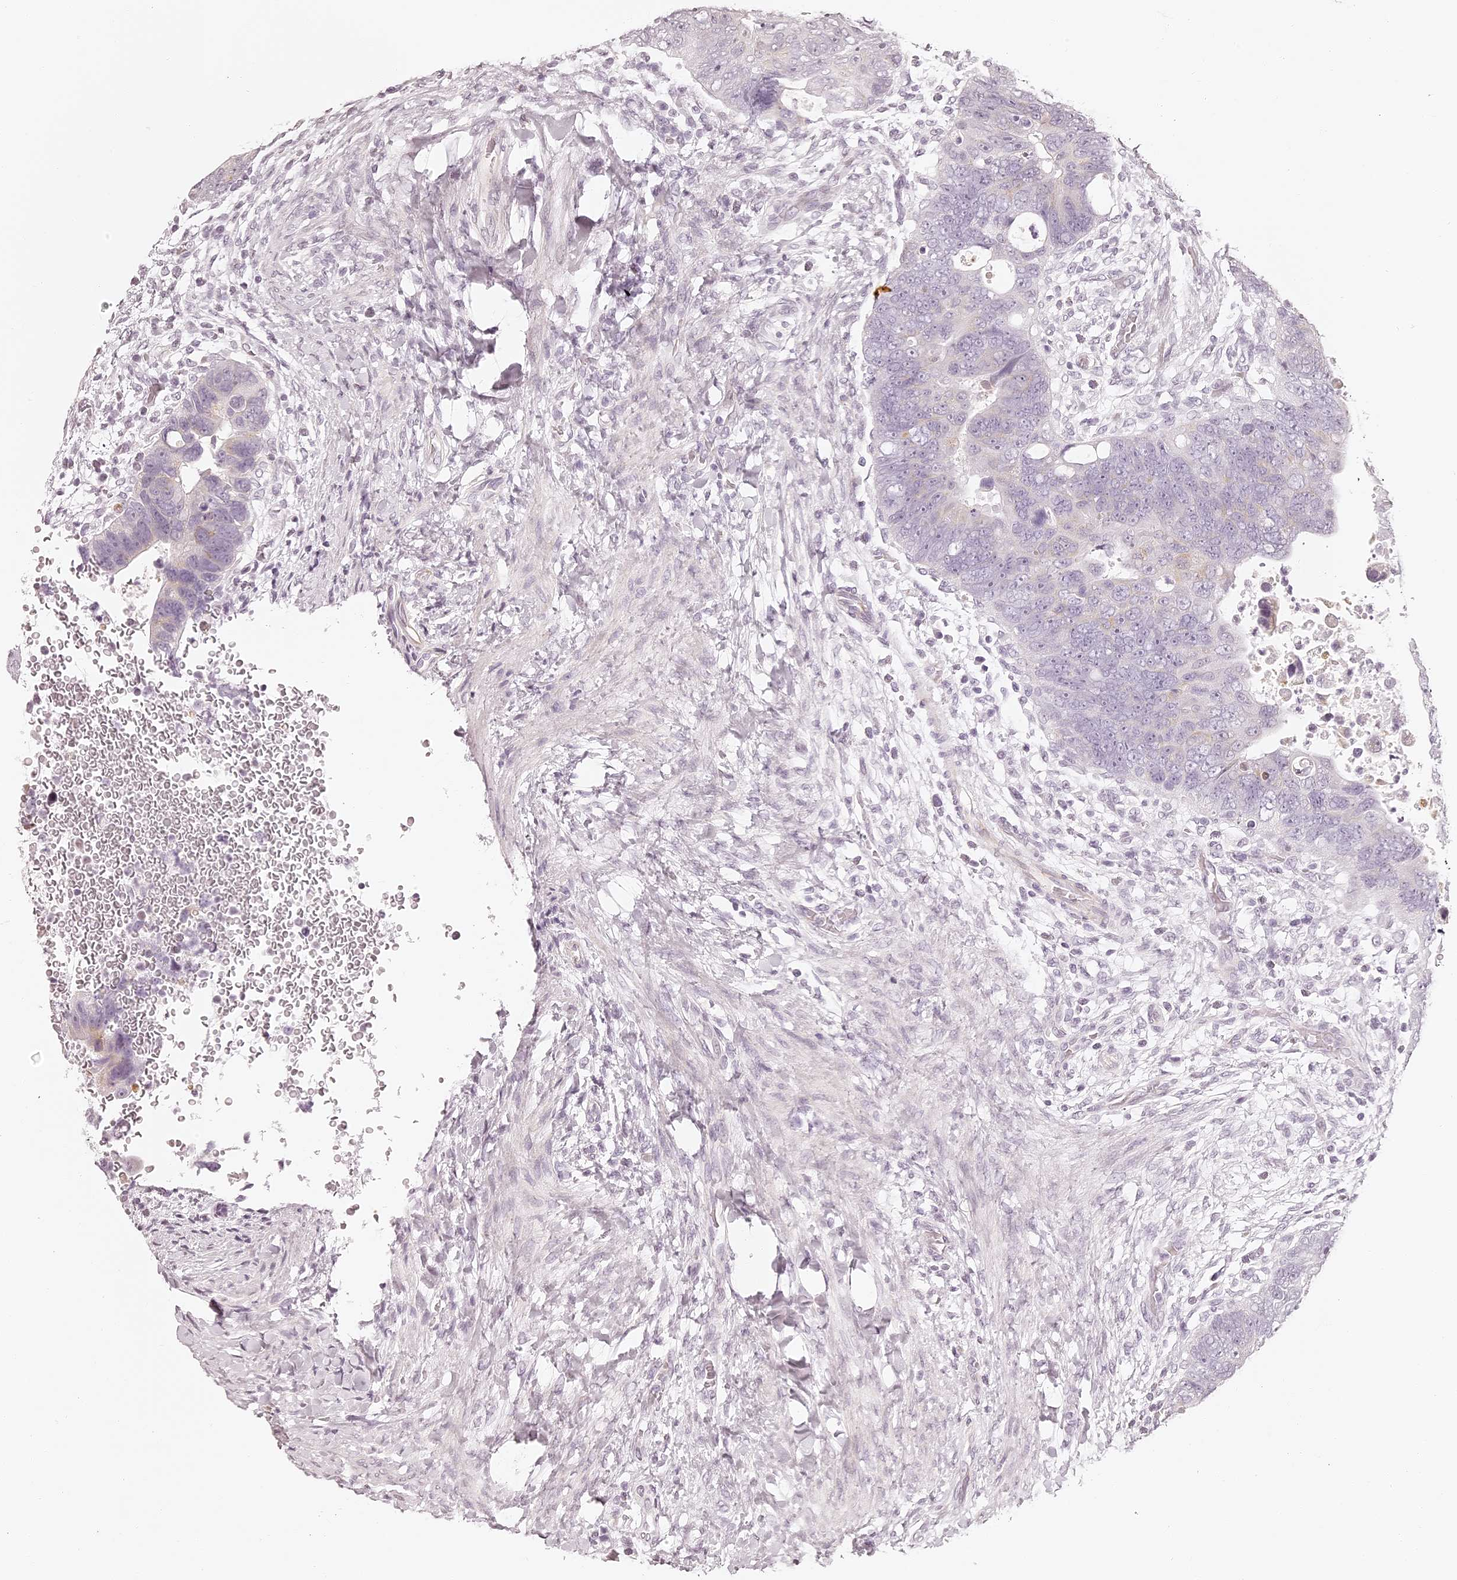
{"staining": {"intensity": "negative", "quantity": "none", "location": "none"}, "tissue": "colorectal cancer", "cell_type": "Tumor cells", "image_type": "cancer", "snomed": [{"axis": "morphology", "description": "Adenocarcinoma, NOS"}, {"axis": "topography", "description": "Rectum"}], "caption": "Immunohistochemistry (IHC) histopathology image of neoplastic tissue: colorectal cancer (adenocarcinoma) stained with DAB (3,3'-diaminobenzidine) shows no significant protein staining in tumor cells.", "gene": "ELAPOR1", "patient": {"sex": "male", "age": 59}}